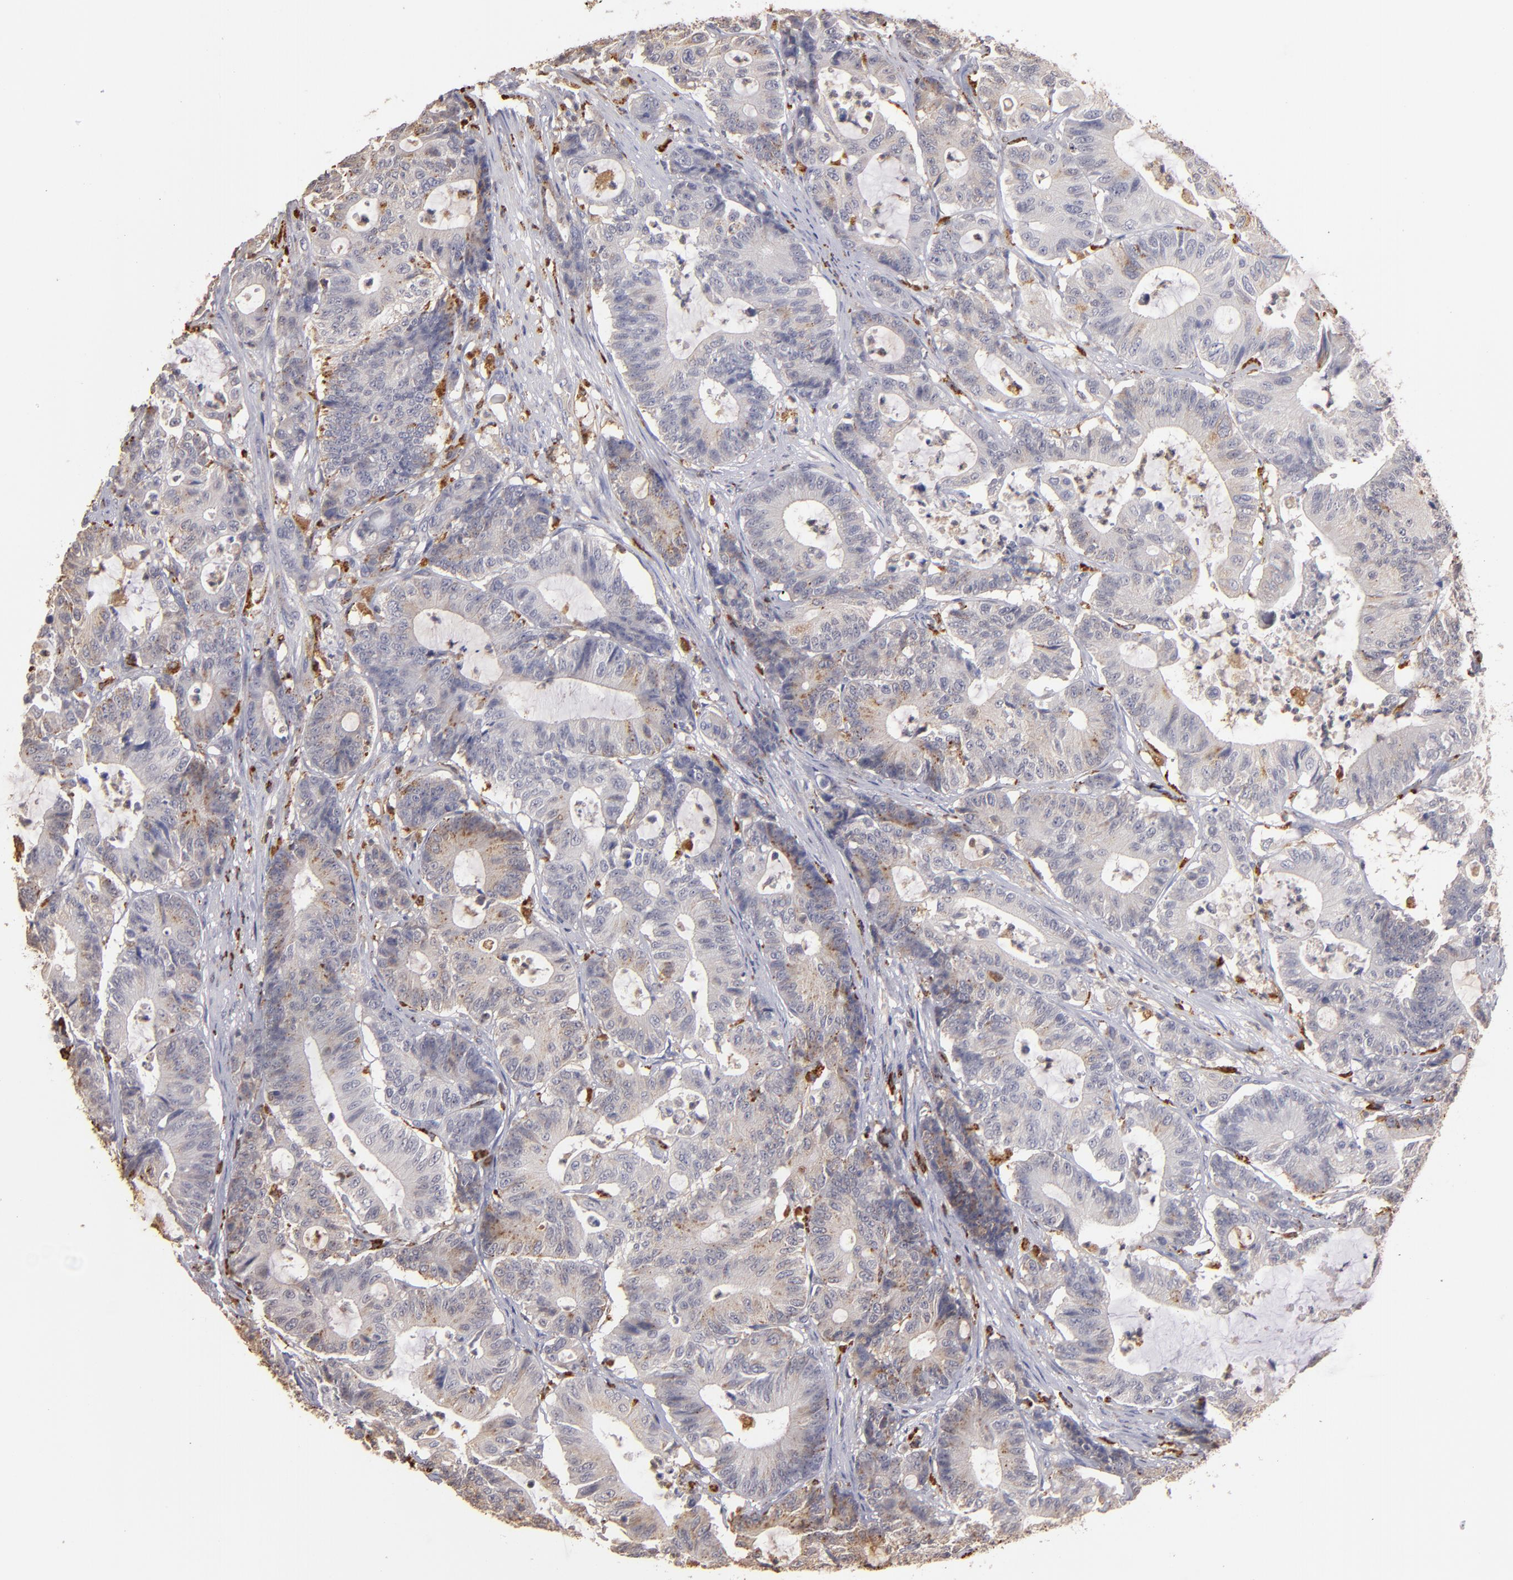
{"staining": {"intensity": "moderate", "quantity": "25%-75%", "location": "cytoplasmic/membranous"}, "tissue": "colorectal cancer", "cell_type": "Tumor cells", "image_type": "cancer", "snomed": [{"axis": "morphology", "description": "Adenocarcinoma, NOS"}, {"axis": "topography", "description": "Colon"}], "caption": "Tumor cells exhibit moderate cytoplasmic/membranous staining in approximately 25%-75% of cells in colorectal cancer.", "gene": "TRAF1", "patient": {"sex": "female", "age": 84}}